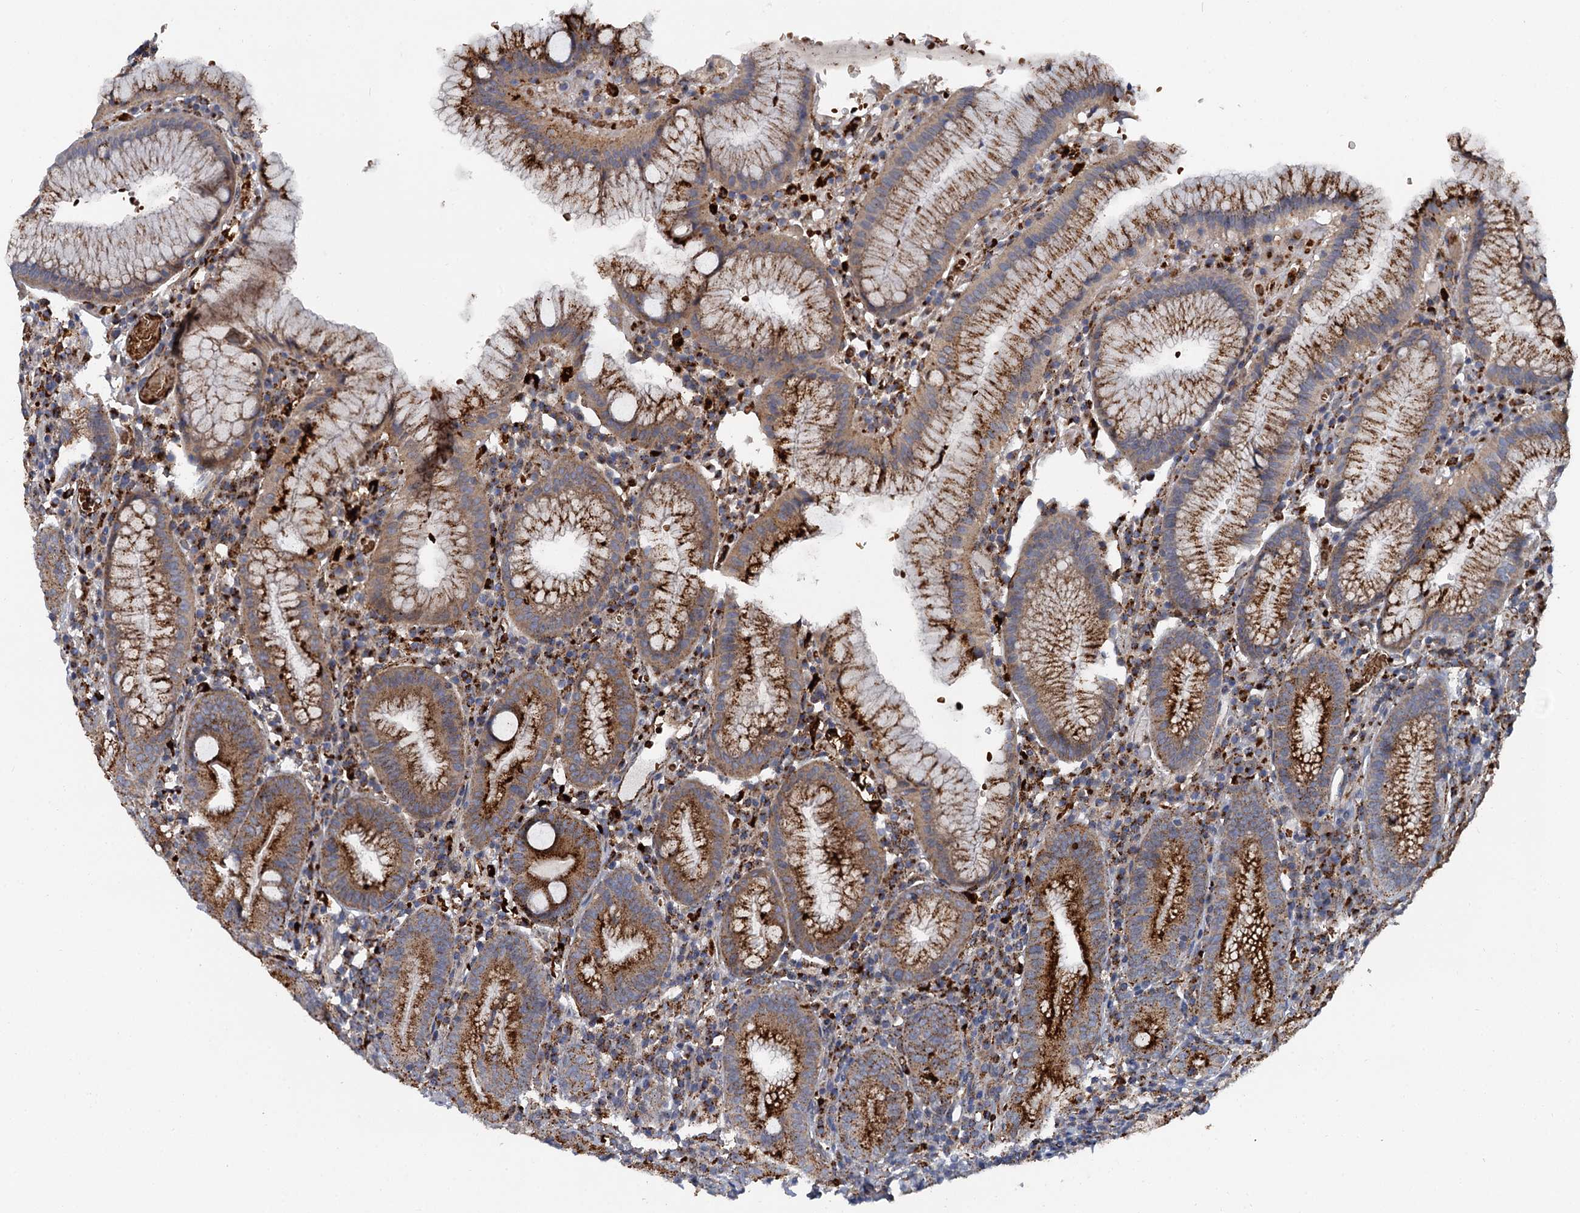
{"staining": {"intensity": "strong", "quantity": ">75%", "location": "cytoplasmic/membranous"}, "tissue": "stomach", "cell_type": "Glandular cells", "image_type": "normal", "snomed": [{"axis": "morphology", "description": "Normal tissue, NOS"}, {"axis": "topography", "description": "Stomach"}], "caption": "Brown immunohistochemical staining in benign human stomach reveals strong cytoplasmic/membranous expression in about >75% of glandular cells. (DAB IHC with brightfield microscopy, high magnification).", "gene": "GBA1", "patient": {"sex": "male", "age": 55}}